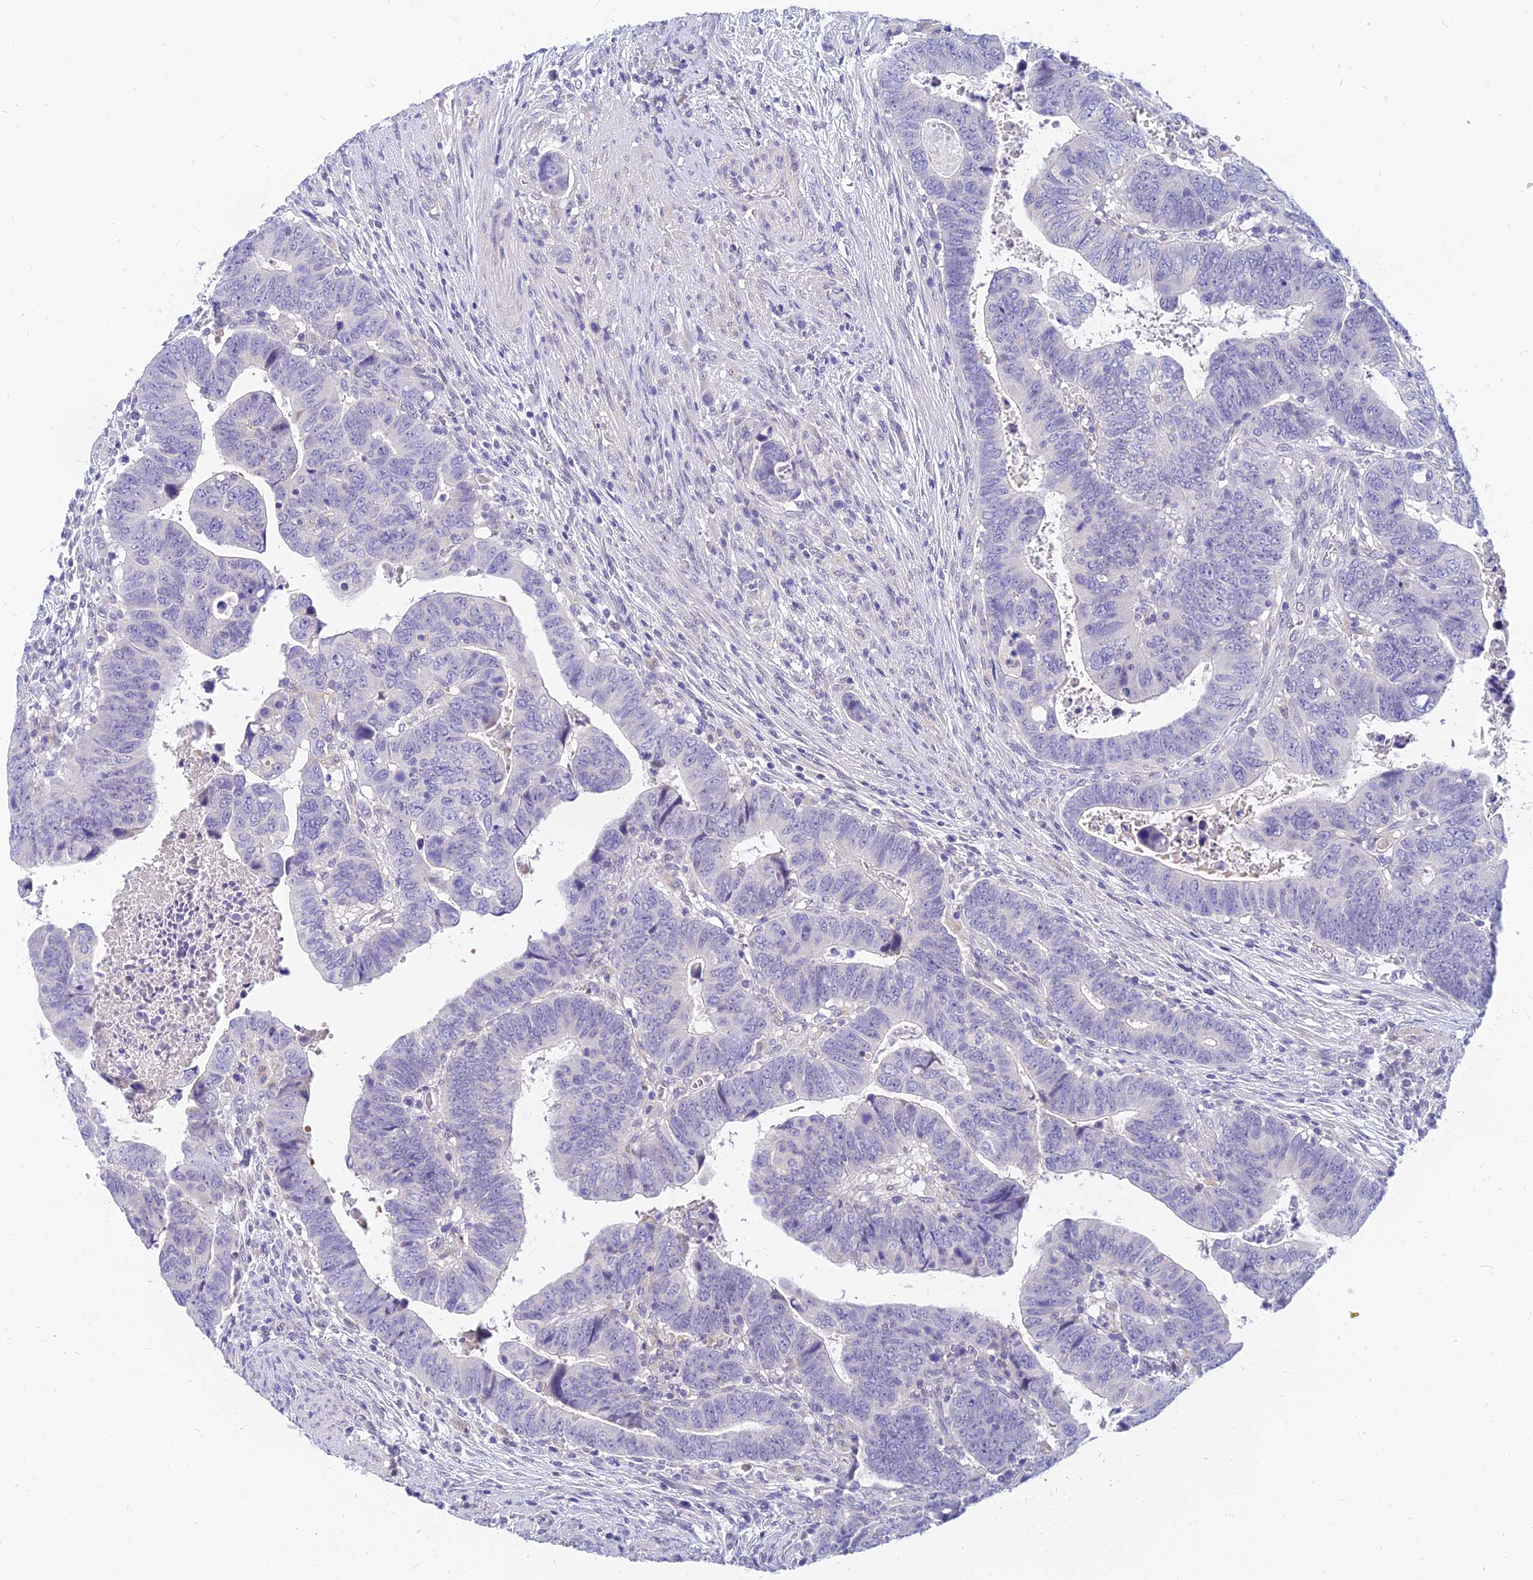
{"staining": {"intensity": "negative", "quantity": "none", "location": "none"}, "tissue": "colorectal cancer", "cell_type": "Tumor cells", "image_type": "cancer", "snomed": [{"axis": "morphology", "description": "Normal tissue, NOS"}, {"axis": "morphology", "description": "Adenocarcinoma, NOS"}, {"axis": "topography", "description": "Rectum"}], "caption": "Immunohistochemistry image of human colorectal cancer stained for a protein (brown), which reveals no staining in tumor cells.", "gene": "TMEM161B", "patient": {"sex": "female", "age": 65}}